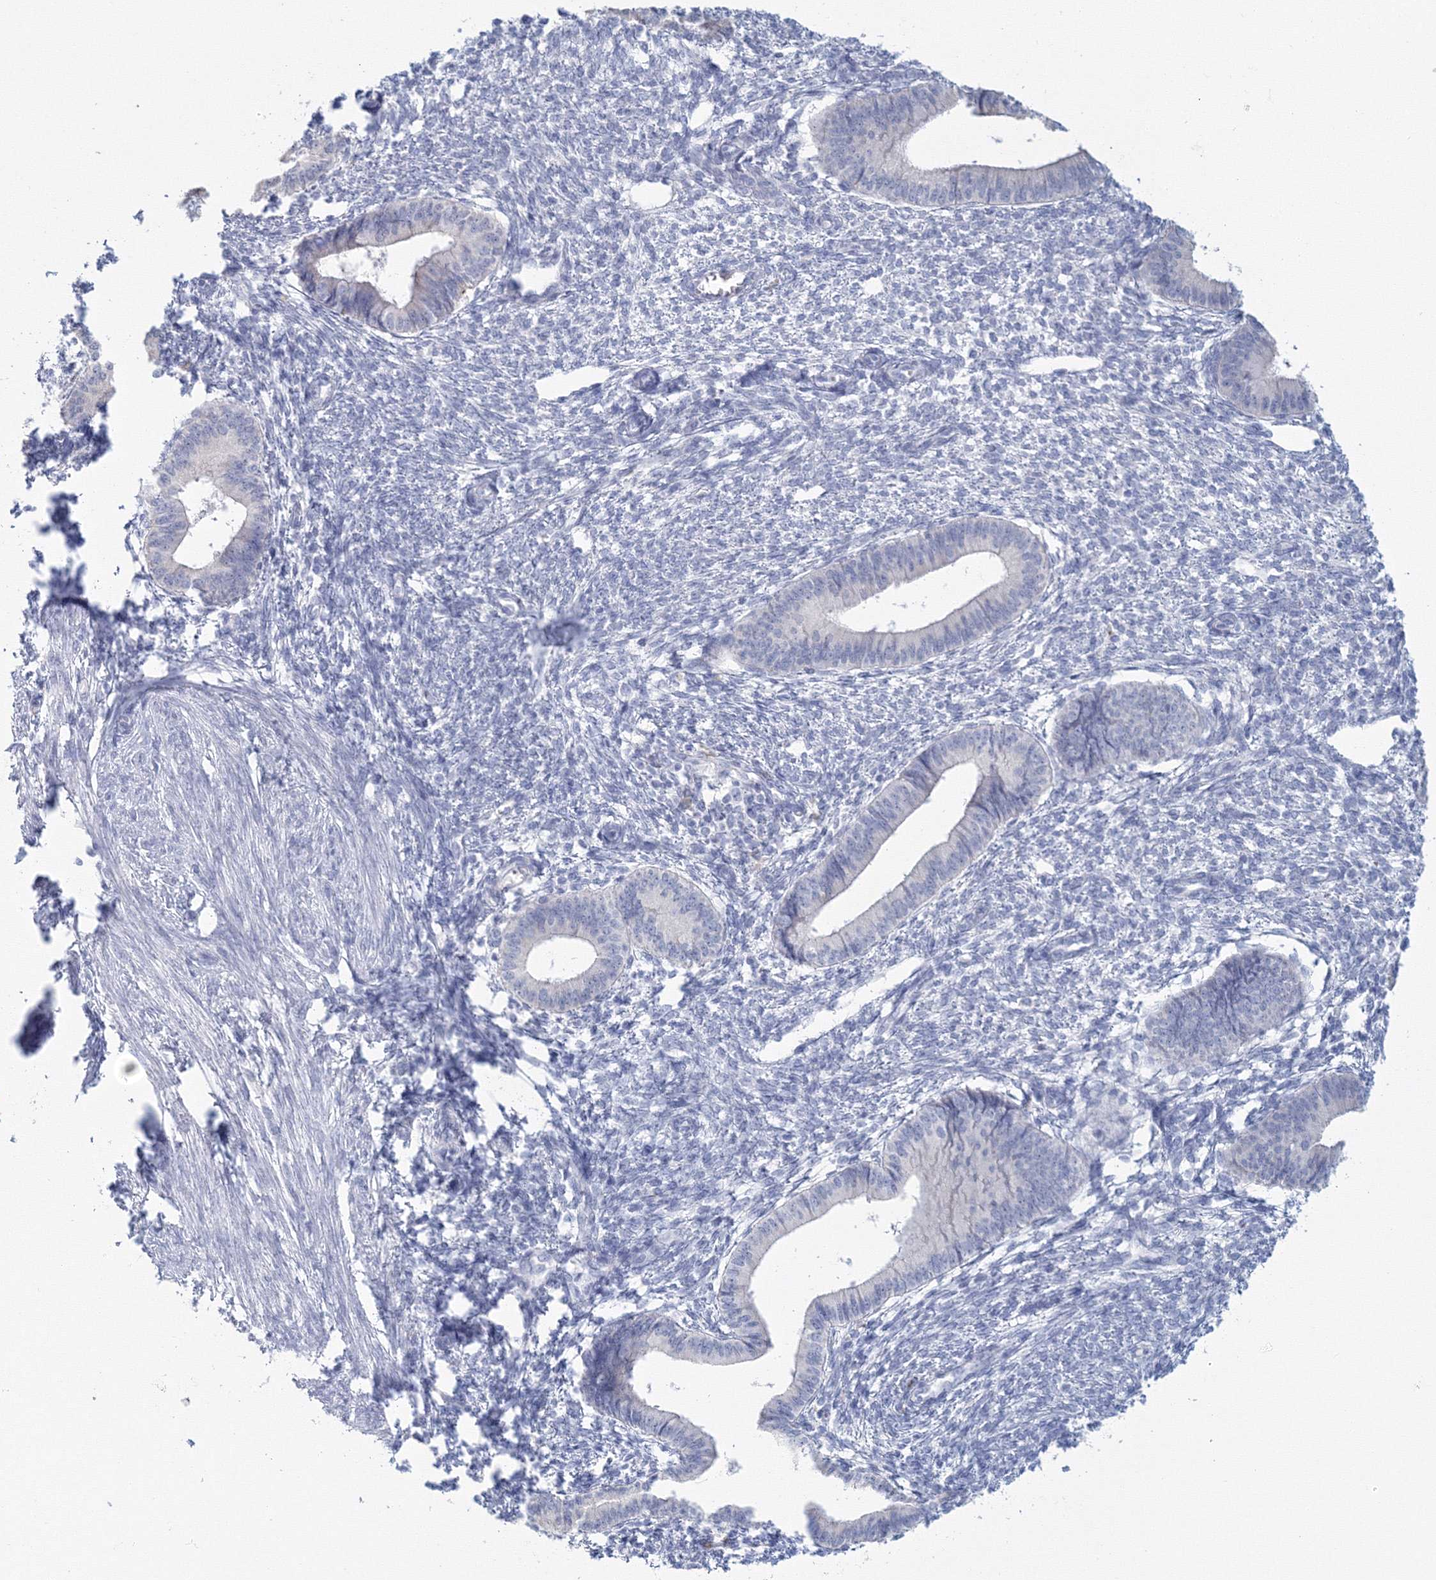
{"staining": {"intensity": "negative", "quantity": "none", "location": "none"}, "tissue": "endometrium", "cell_type": "Cells in endometrial stroma", "image_type": "normal", "snomed": [{"axis": "morphology", "description": "Normal tissue, NOS"}, {"axis": "topography", "description": "Endometrium"}], "caption": "Immunohistochemistry histopathology image of unremarkable human endometrium stained for a protein (brown), which displays no expression in cells in endometrial stroma.", "gene": "VSIG1", "patient": {"sex": "female", "age": 46}}